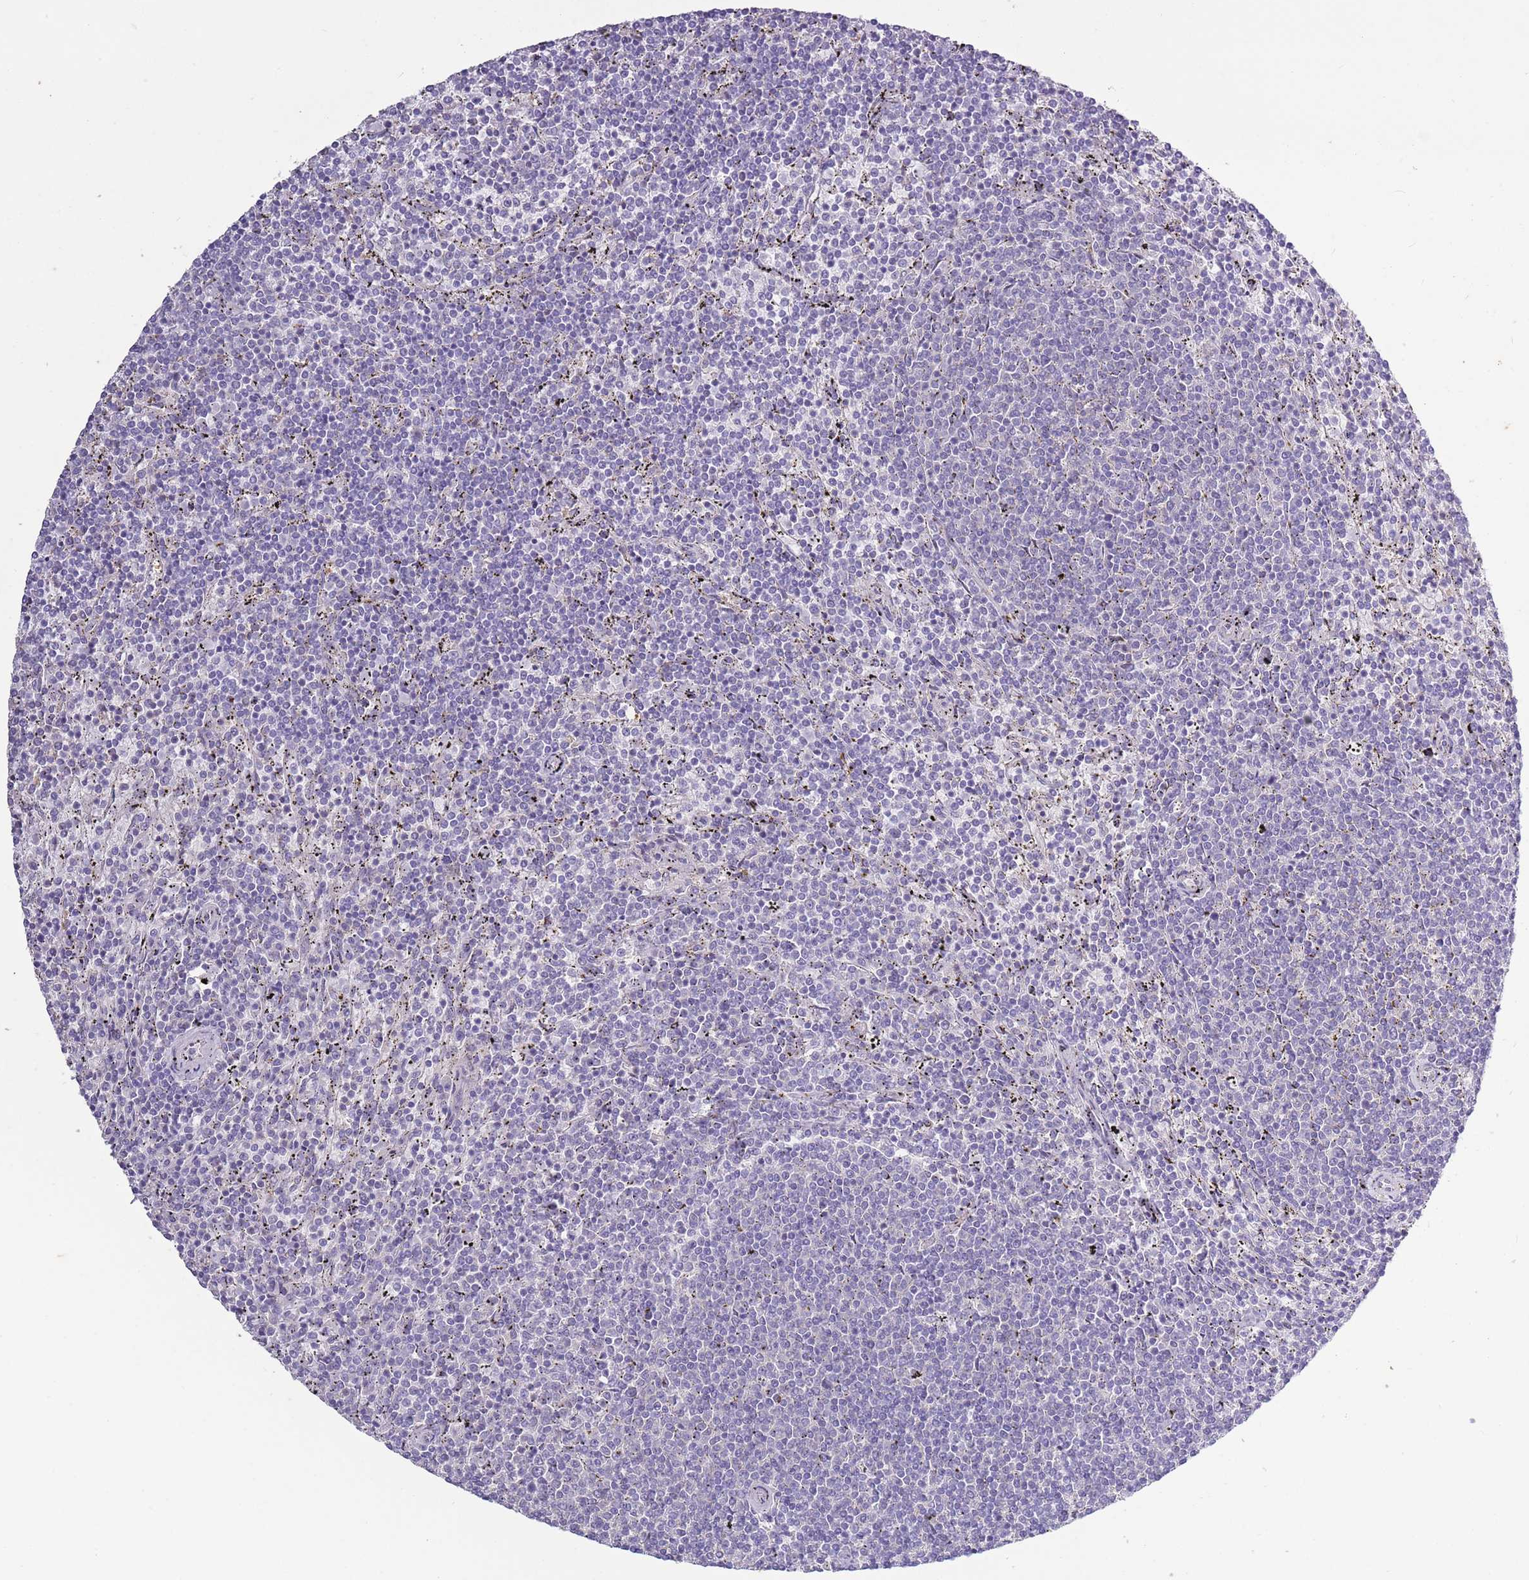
{"staining": {"intensity": "negative", "quantity": "none", "location": "none"}, "tissue": "lymphoma", "cell_type": "Tumor cells", "image_type": "cancer", "snomed": [{"axis": "morphology", "description": "Malignant lymphoma, non-Hodgkin's type, Low grade"}, {"axis": "topography", "description": "Spleen"}], "caption": "Immunohistochemistry image of neoplastic tissue: malignant lymphoma, non-Hodgkin's type (low-grade) stained with DAB shows no significant protein positivity in tumor cells.", "gene": "CAPN9", "patient": {"sex": "female", "age": 50}}